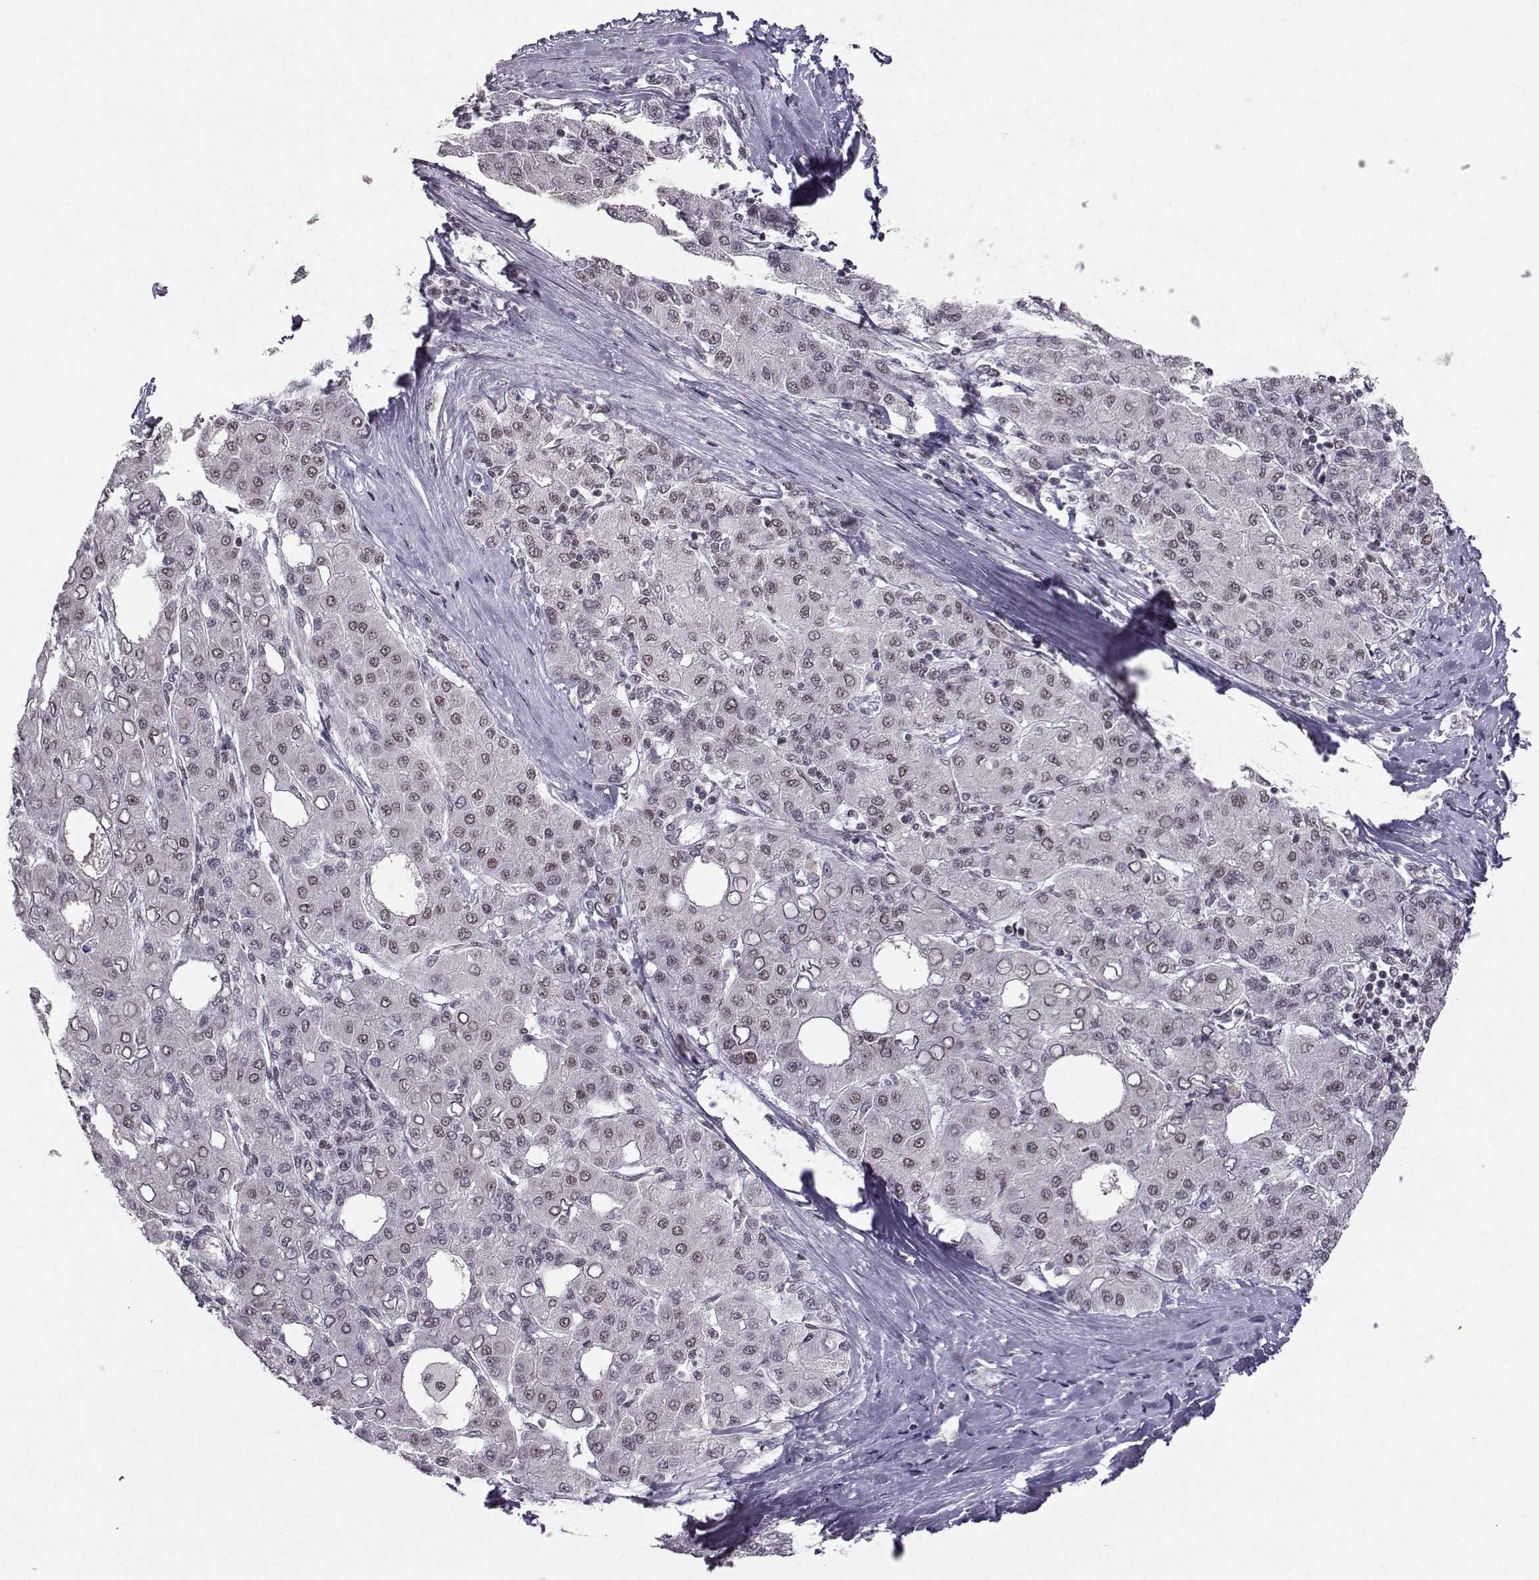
{"staining": {"intensity": "weak", "quantity": "25%-75%", "location": "nuclear"}, "tissue": "liver cancer", "cell_type": "Tumor cells", "image_type": "cancer", "snomed": [{"axis": "morphology", "description": "Carcinoma, Hepatocellular, NOS"}, {"axis": "topography", "description": "Liver"}], "caption": "IHC image of neoplastic tissue: human liver hepatocellular carcinoma stained using immunohistochemistry (IHC) displays low levels of weak protein expression localized specifically in the nuclear of tumor cells, appearing as a nuclear brown color.", "gene": "LIN28A", "patient": {"sex": "male", "age": 65}}